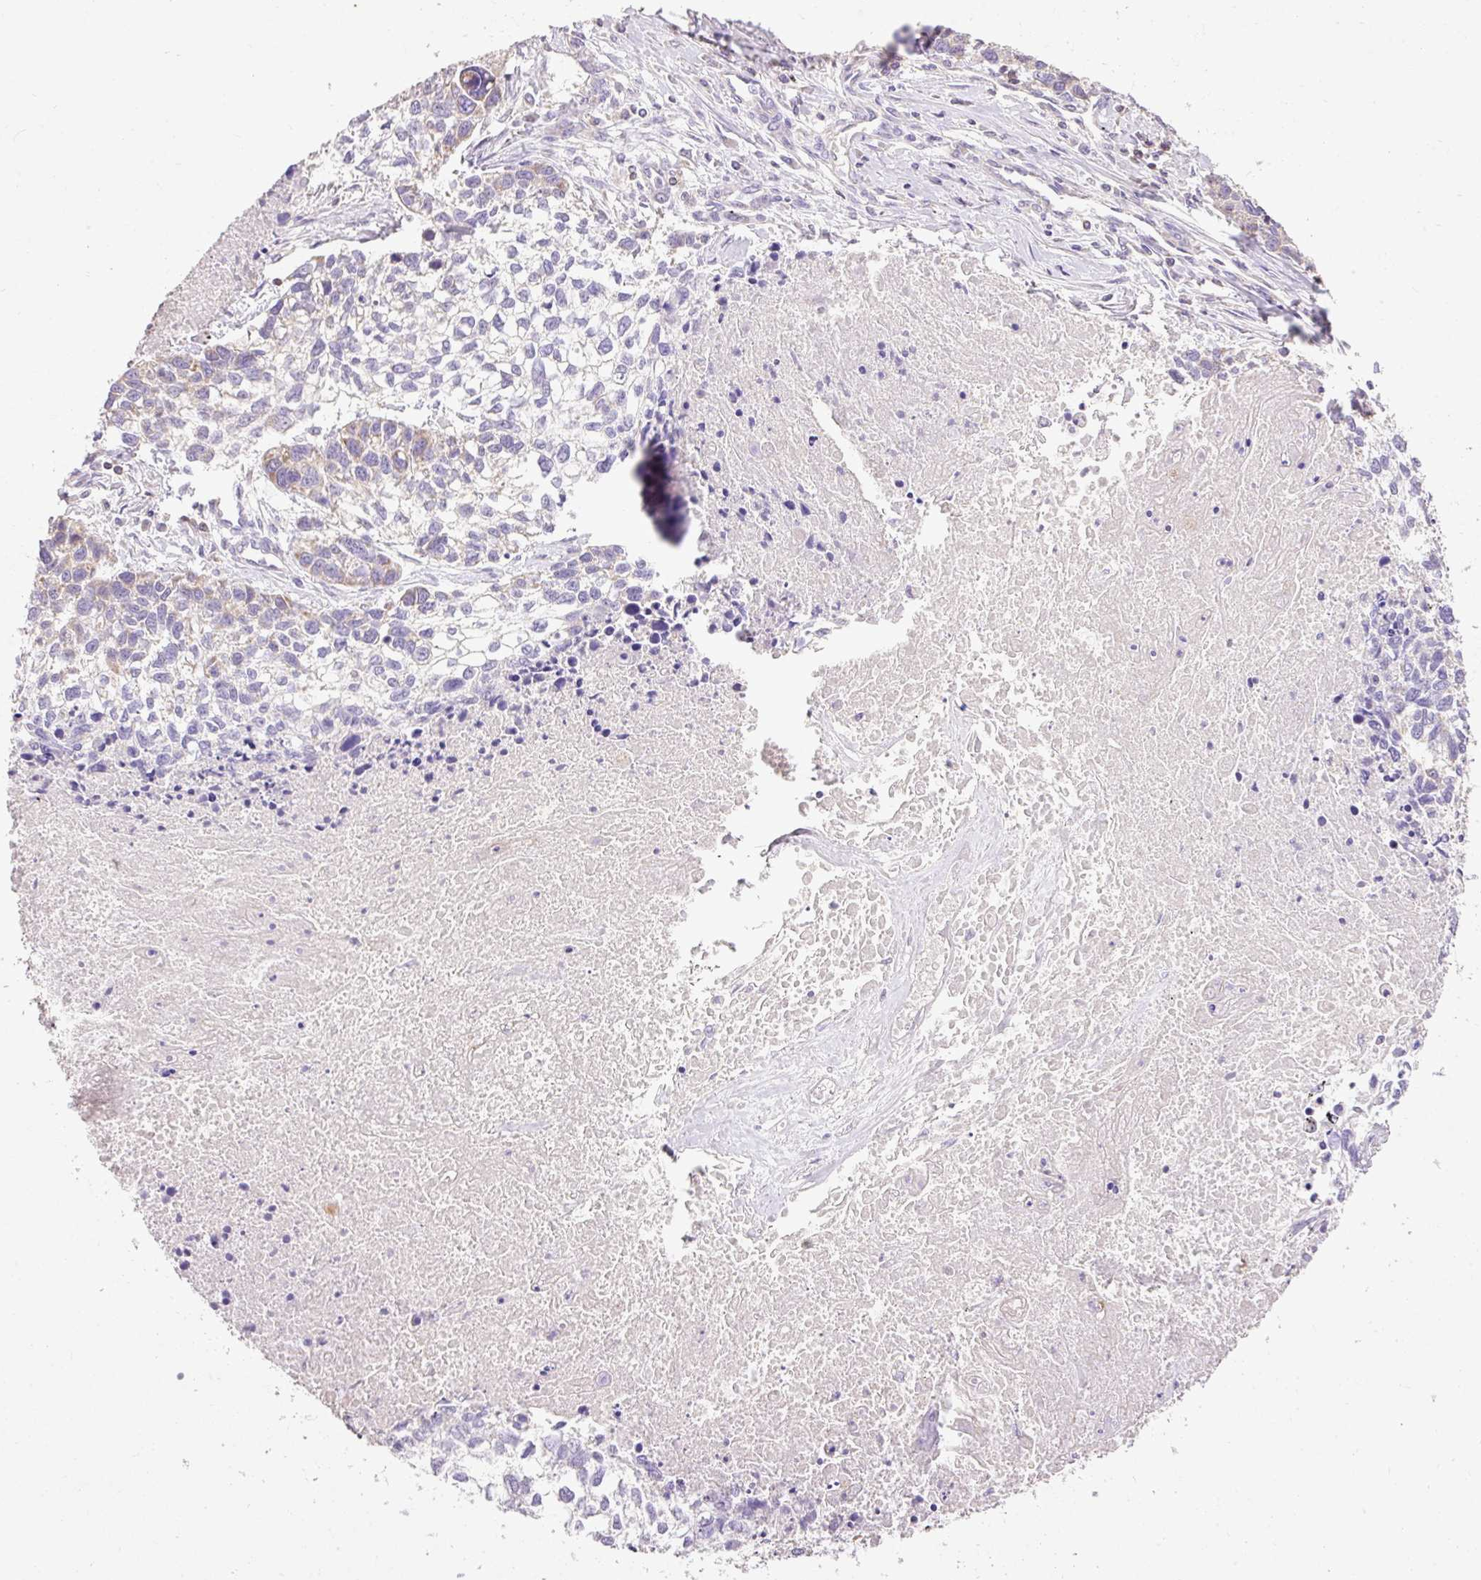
{"staining": {"intensity": "weak", "quantity": "25%-75%", "location": "cytoplasmic/membranous"}, "tissue": "lung cancer", "cell_type": "Tumor cells", "image_type": "cancer", "snomed": [{"axis": "morphology", "description": "Squamous cell carcinoma, NOS"}, {"axis": "topography", "description": "Lung"}], "caption": "Immunohistochemical staining of human squamous cell carcinoma (lung) reveals low levels of weak cytoplasmic/membranous expression in approximately 25%-75% of tumor cells.", "gene": "IMMT", "patient": {"sex": "male", "age": 74}}